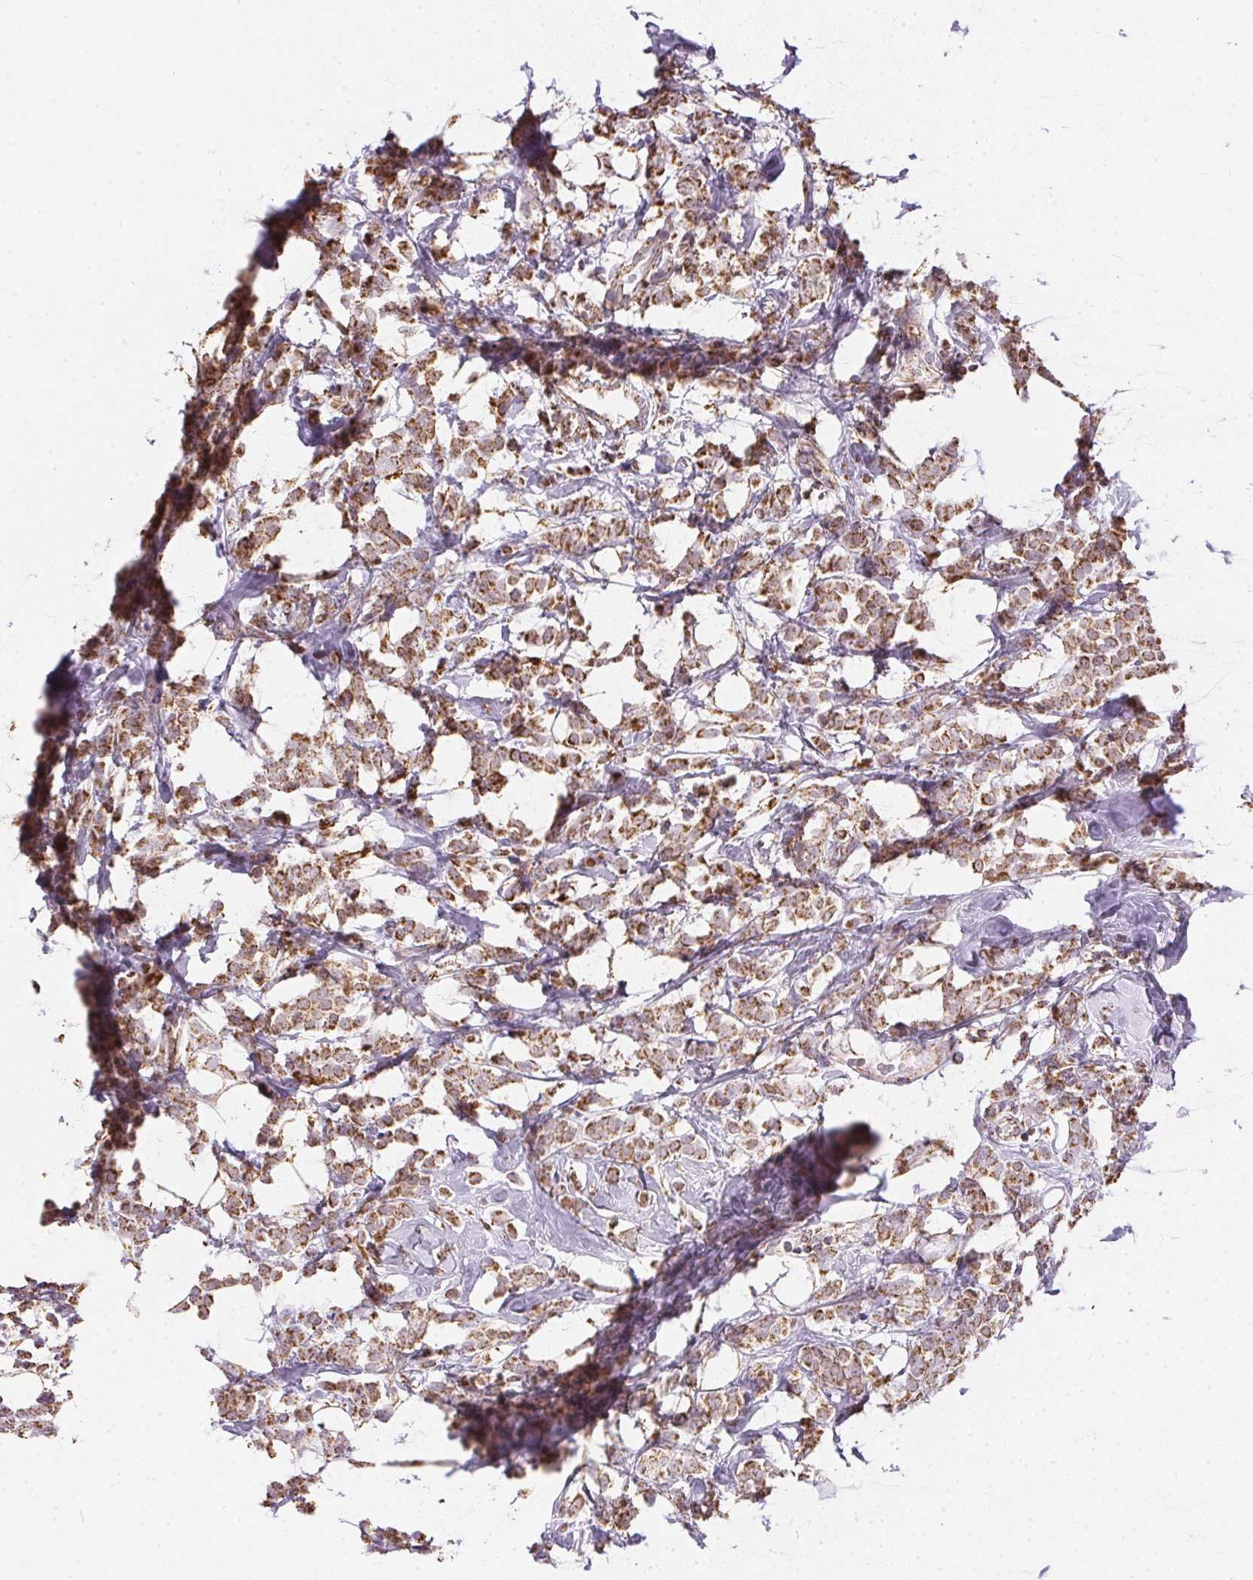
{"staining": {"intensity": "moderate", "quantity": ">75%", "location": "cytoplasmic/membranous"}, "tissue": "breast cancer", "cell_type": "Tumor cells", "image_type": "cancer", "snomed": [{"axis": "morphology", "description": "Lobular carcinoma"}, {"axis": "topography", "description": "Breast"}], "caption": "The image shows immunohistochemical staining of breast cancer. There is moderate cytoplasmic/membranous staining is seen in approximately >75% of tumor cells. The staining was performed using DAB (3,3'-diaminobenzidine), with brown indicating positive protein expression. Nuclei are stained blue with hematoxylin.", "gene": "MAPK11", "patient": {"sex": "female", "age": 49}}